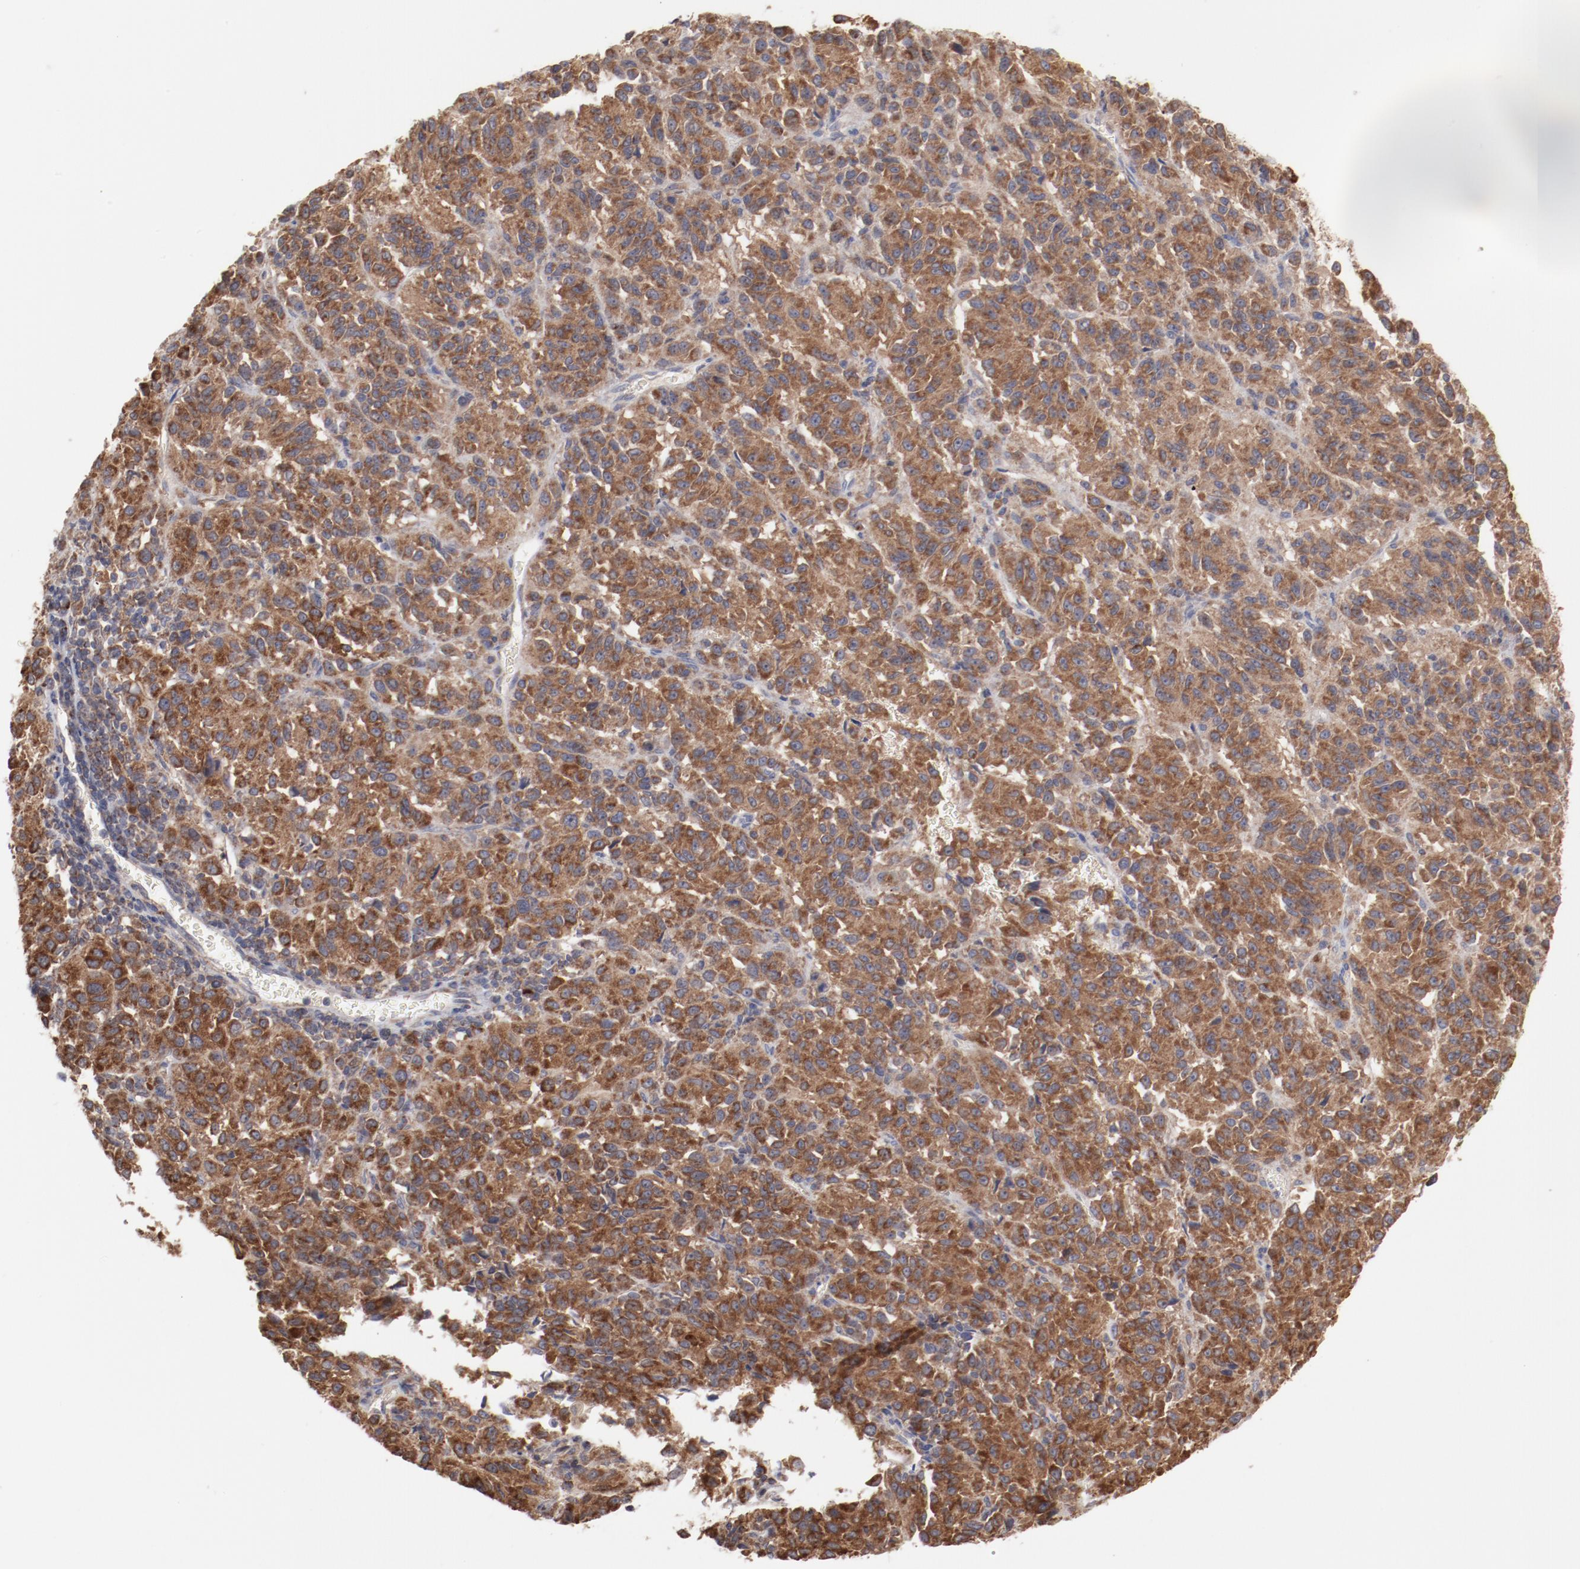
{"staining": {"intensity": "moderate", "quantity": ">75%", "location": "cytoplasmic/membranous"}, "tissue": "melanoma", "cell_type": "Tumor cells", "image_type": "cancer", "snomed": [{"axis": "morphology", "description": "Malignant melanoma, Metastatic site"}, {"axis": "topography", "description": "Lung"}], "caption": "A micrograph showing moderate cytoplasmic/membranous expression in about >75% of tumor cells in melanoma, as visualized by brown immunohistochemical staining.", "gene": "PPFIBP2", "patient": {"sex": "male", "age": 64}}